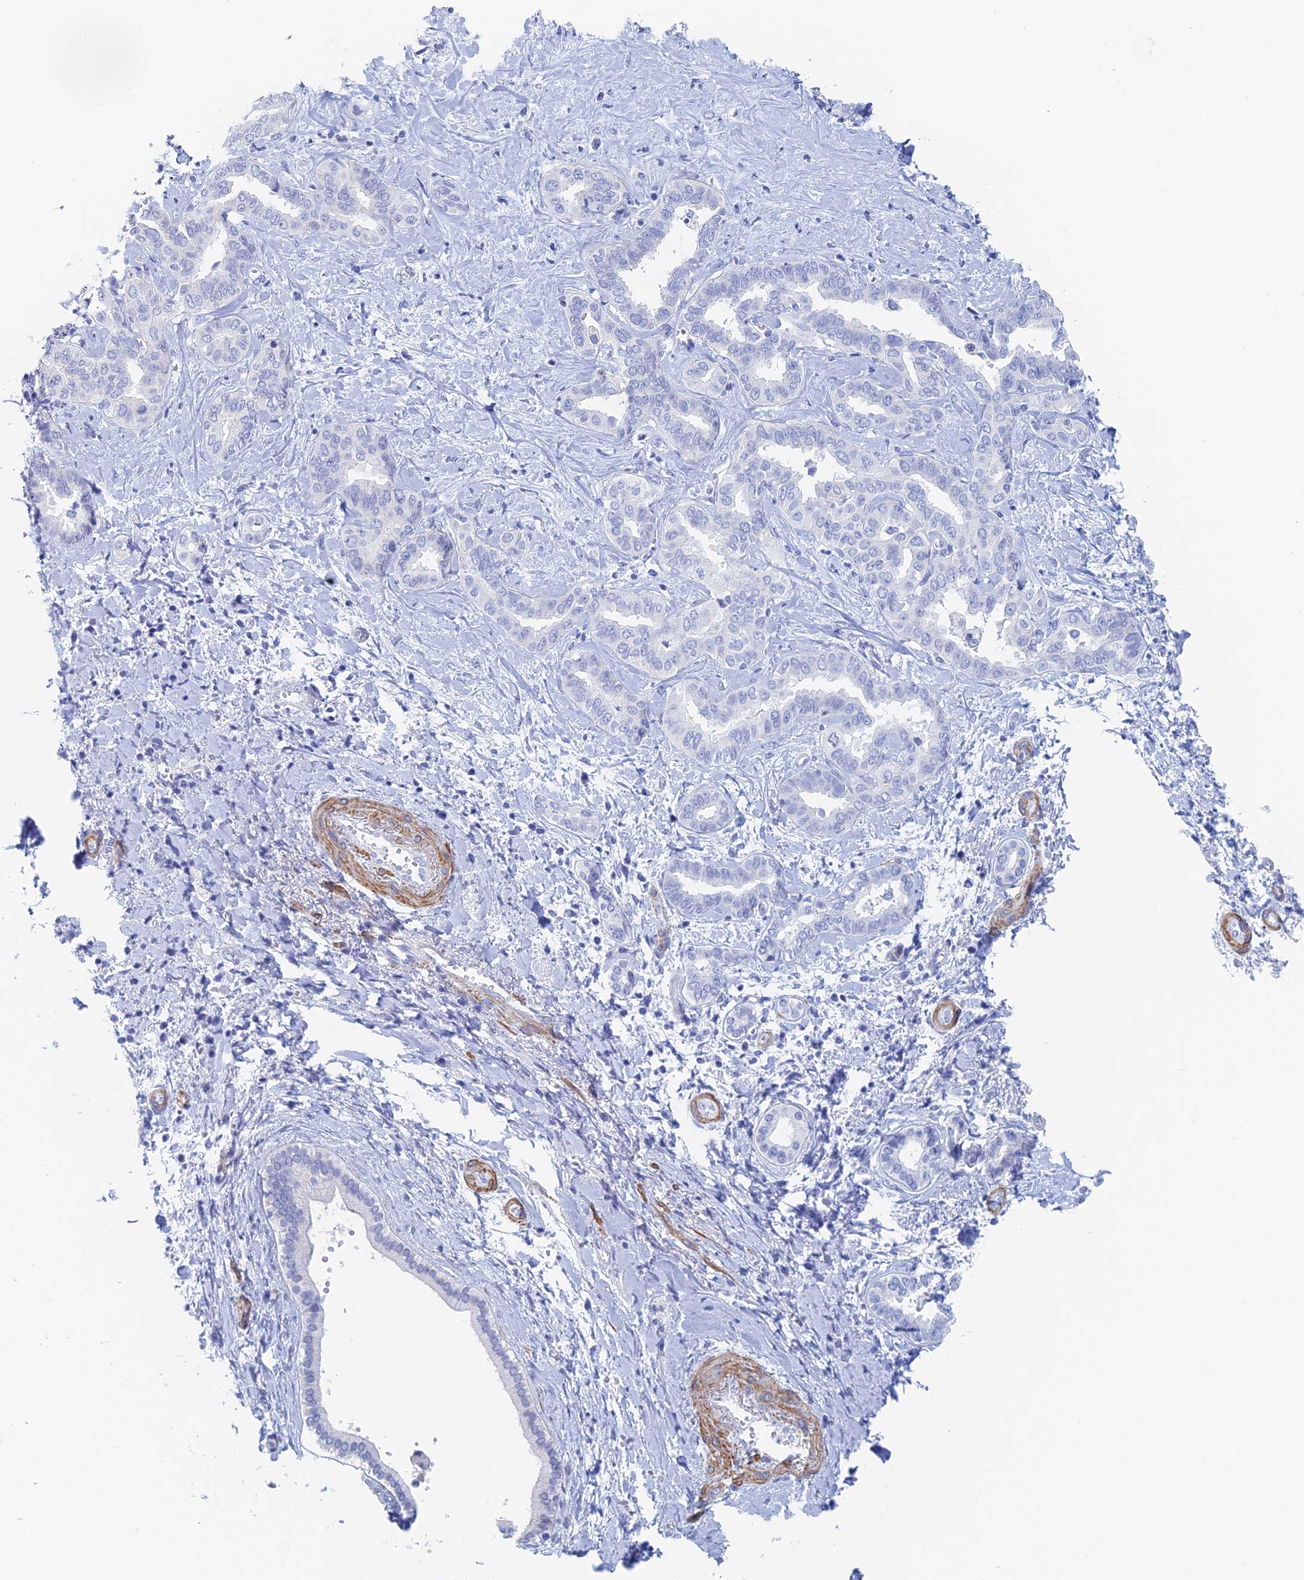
{"staining": {"intensity": "negative", "quantity": "none", "location": "none"}, "tissue": "liver cancer", "cell_type": "Tumor cells", "image_type": "cancer", "snomed": [{"axis": "morphology", "description": "Cholangiocarcinoma"}, {"axis": "topography", "description": "Liver"}], "caption": "Tumor cells show no significant positivity in cholangiocarcinoma (liver). The staining is performed using DAB (3,3'-diaminobenzidine) brown chromogen with nuclei counter-stained in using hematoxylin.", "gene": "KCNK18", "patient": {"sex": "female", "age": 77}}